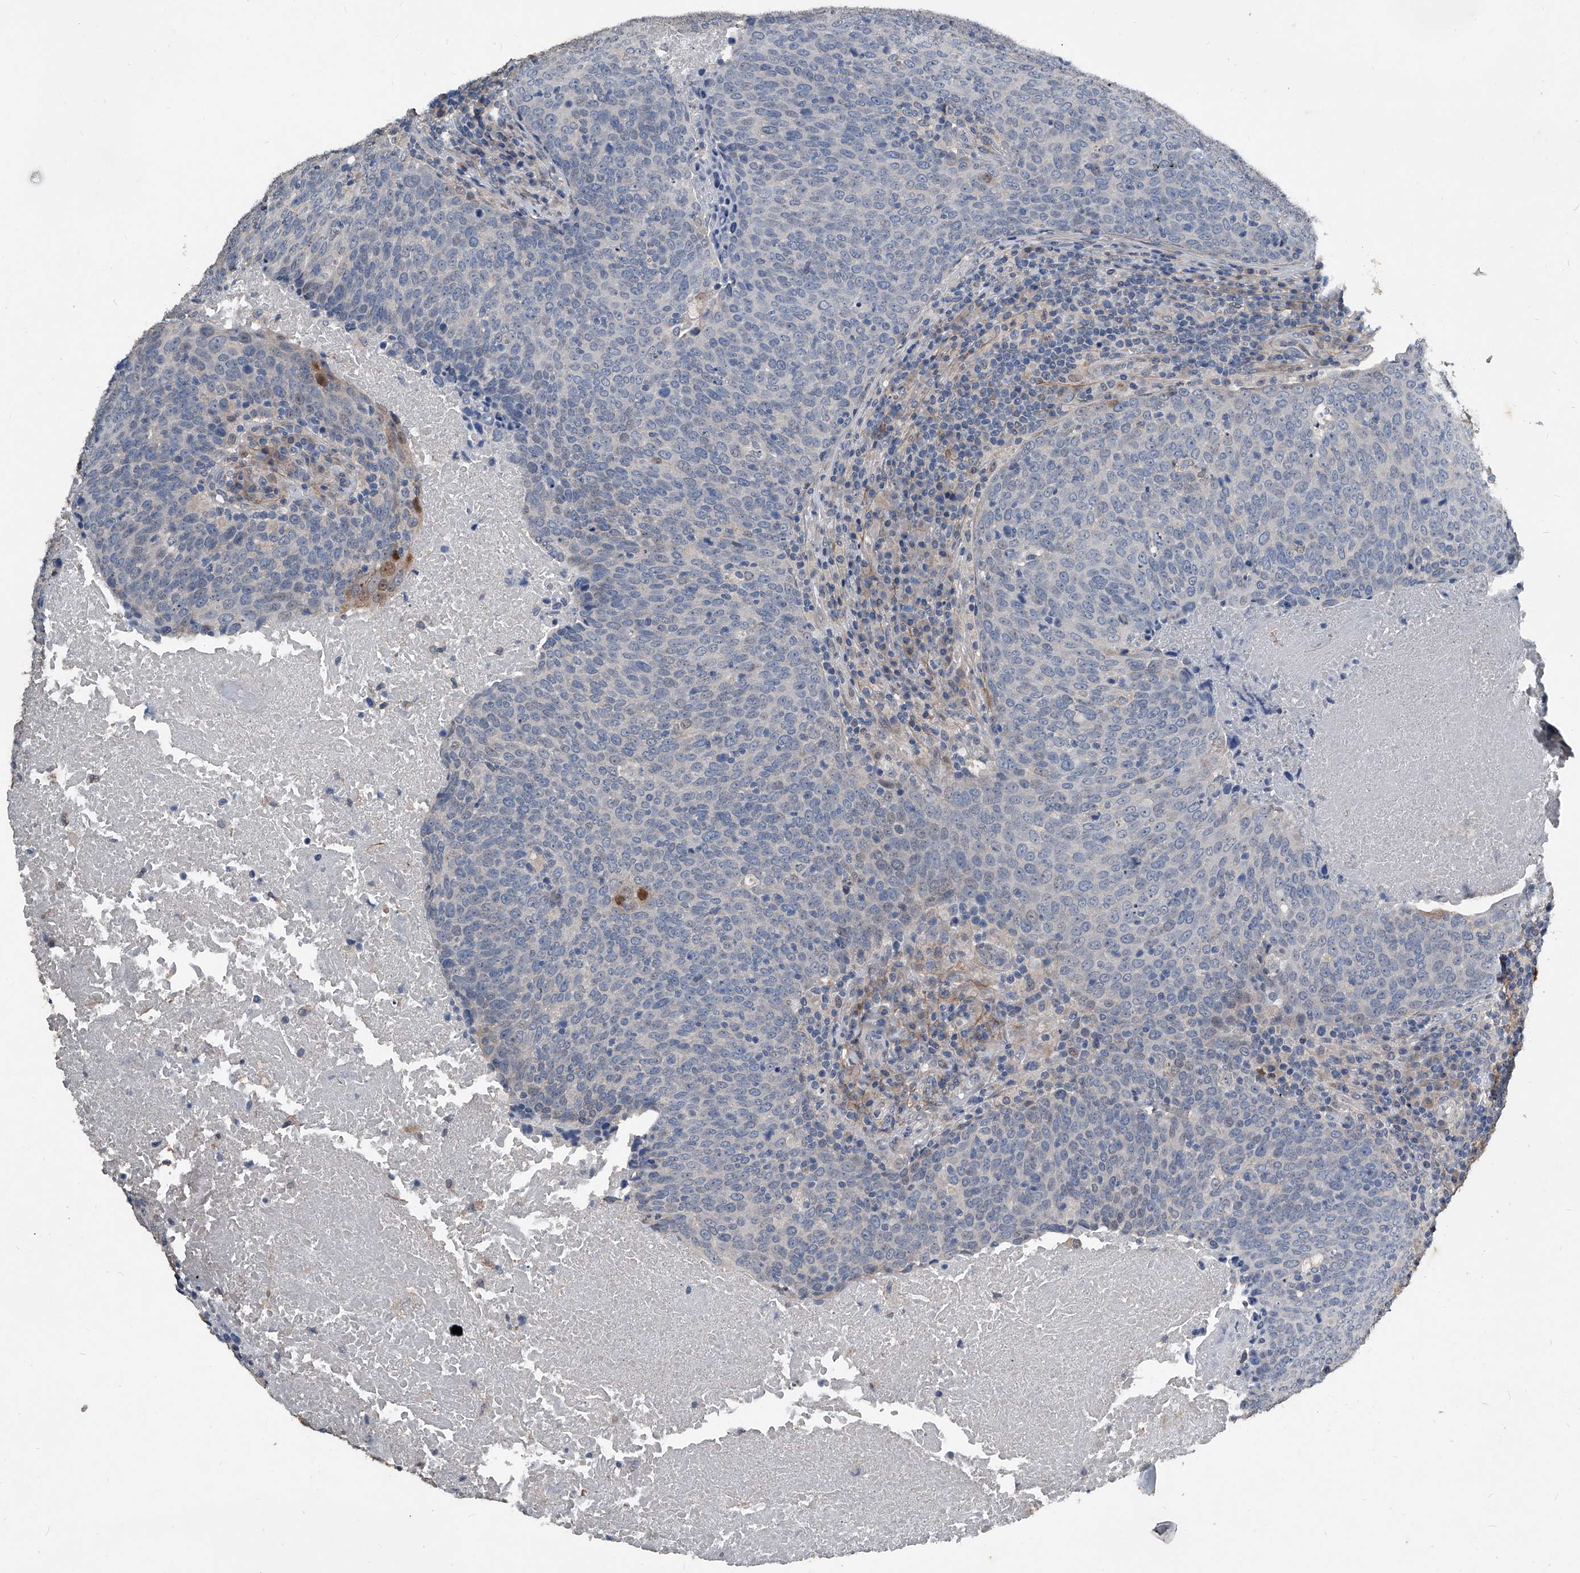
{"staining": {"intensity": "negative", "quantity": "none", "location": "none"}, "tissue": "head and neck cancer", "cell_type": "Tumor cells", "image_type": "cancer", "snomed": [{"axis": "morphology", "description": "Squamous cell carcinoma, NOS"}, {"axis": "morphology", "description": "Squamous cell carcinoma, metastatic, NOS"}, {"axis": "topography", "description": "Lymph node"}, {"axis": "topography", "description": "Head-Neck"}], "caption": "The image shows no staining of tumor cells in head and neck cancer.", "gene": "PHACTR1", "patient": {"sex": "male", "age": 62}}